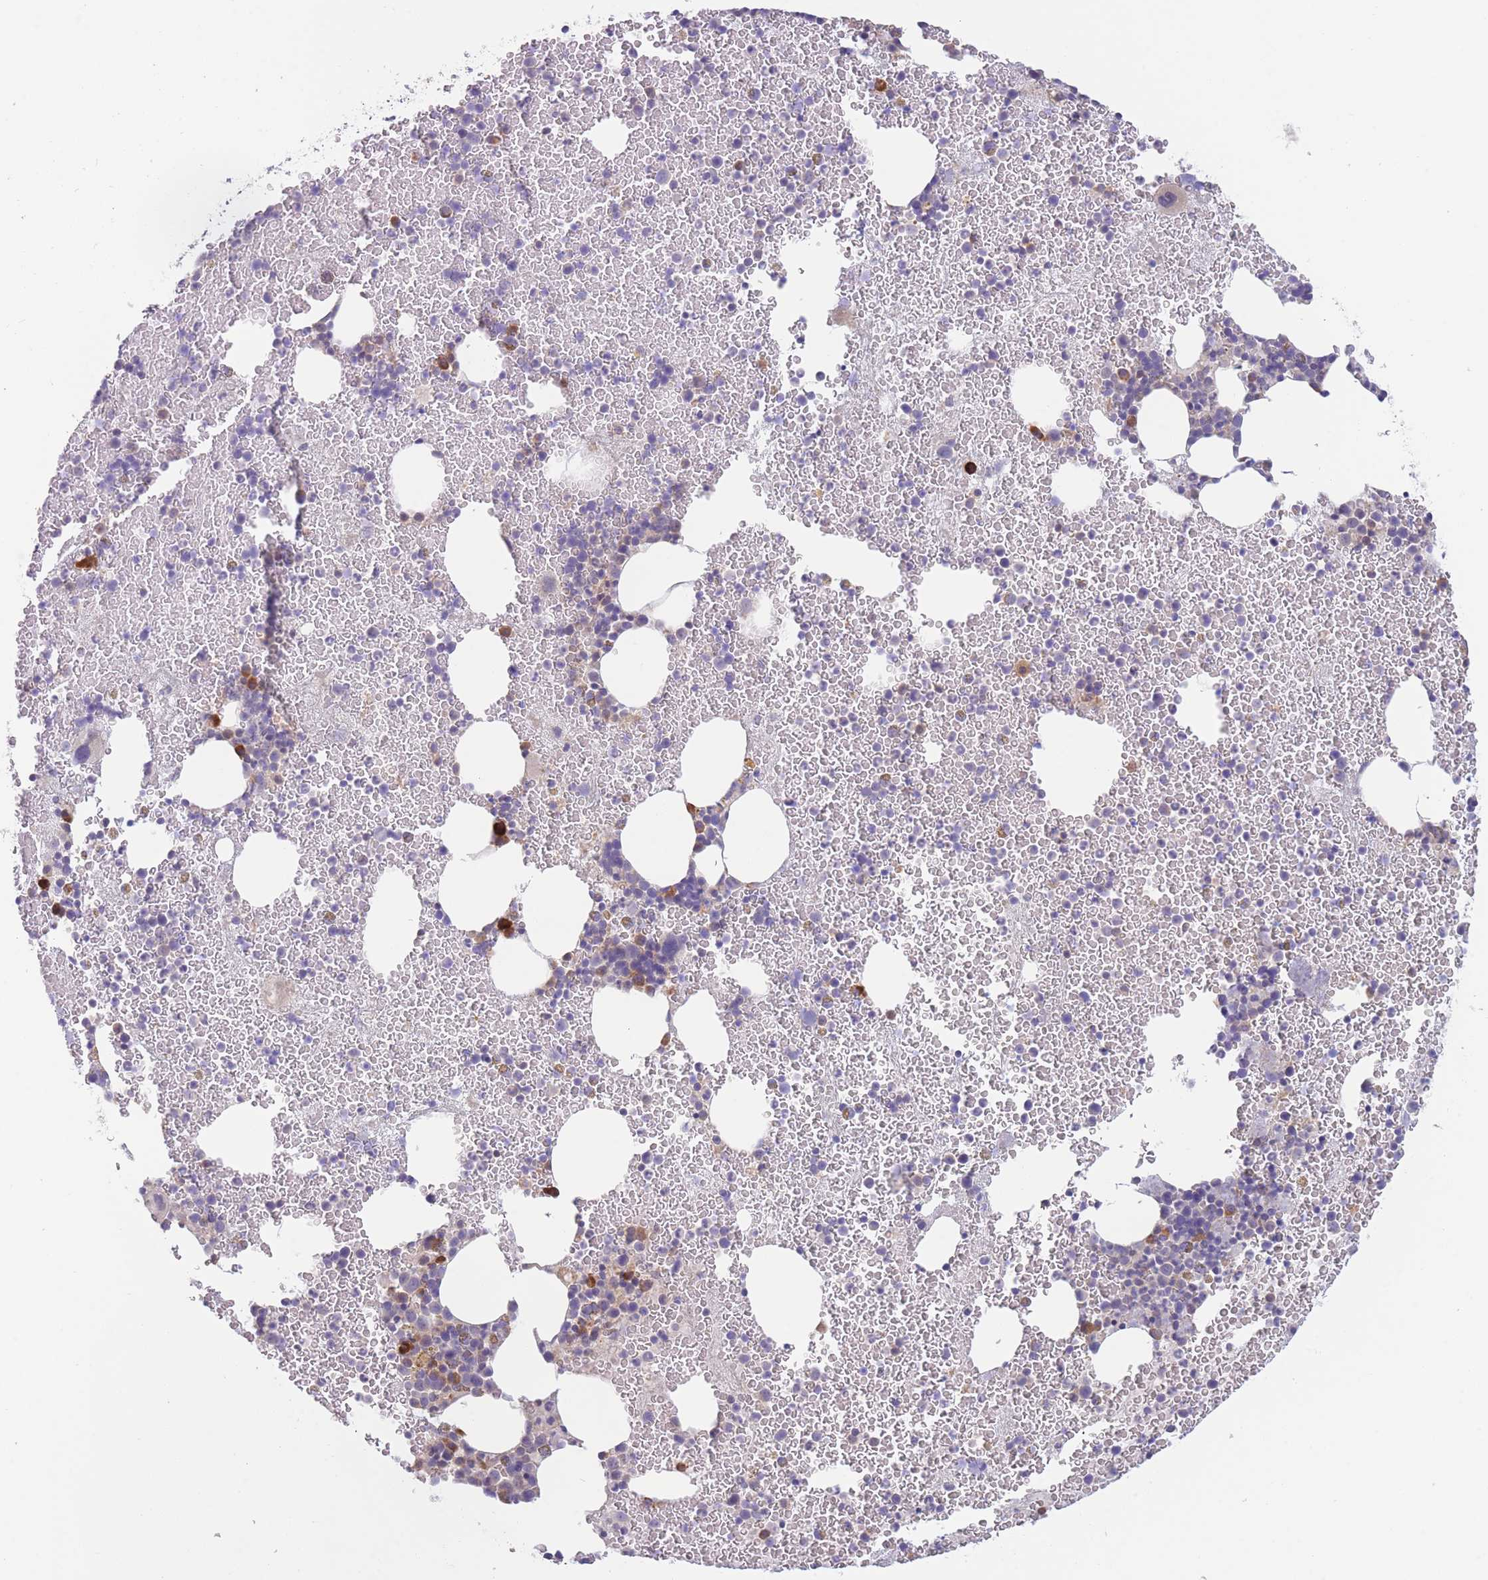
{"staining": {"intensity": "strong", "quantity": "<25%", "location": "cytoplasmic/membranous"}, "tissue": "bone marrow", "cell_type": "Hematopoietic cells", "image_type": "normal", "snomed": [{"axis": "morphology", "description": "Normal tissue, NOS"}, {"axis": "topography", "description": "Bone marrow"}], "caption": "IHC image of normal bone marrow stained for a protein (brown), which exhibits medium levels of strong cytoplasmic/membranous positivity in about <25% of hematopoietic cells.", "gene": "WDR93", "patient": {"sex": "male", "age": 26}}